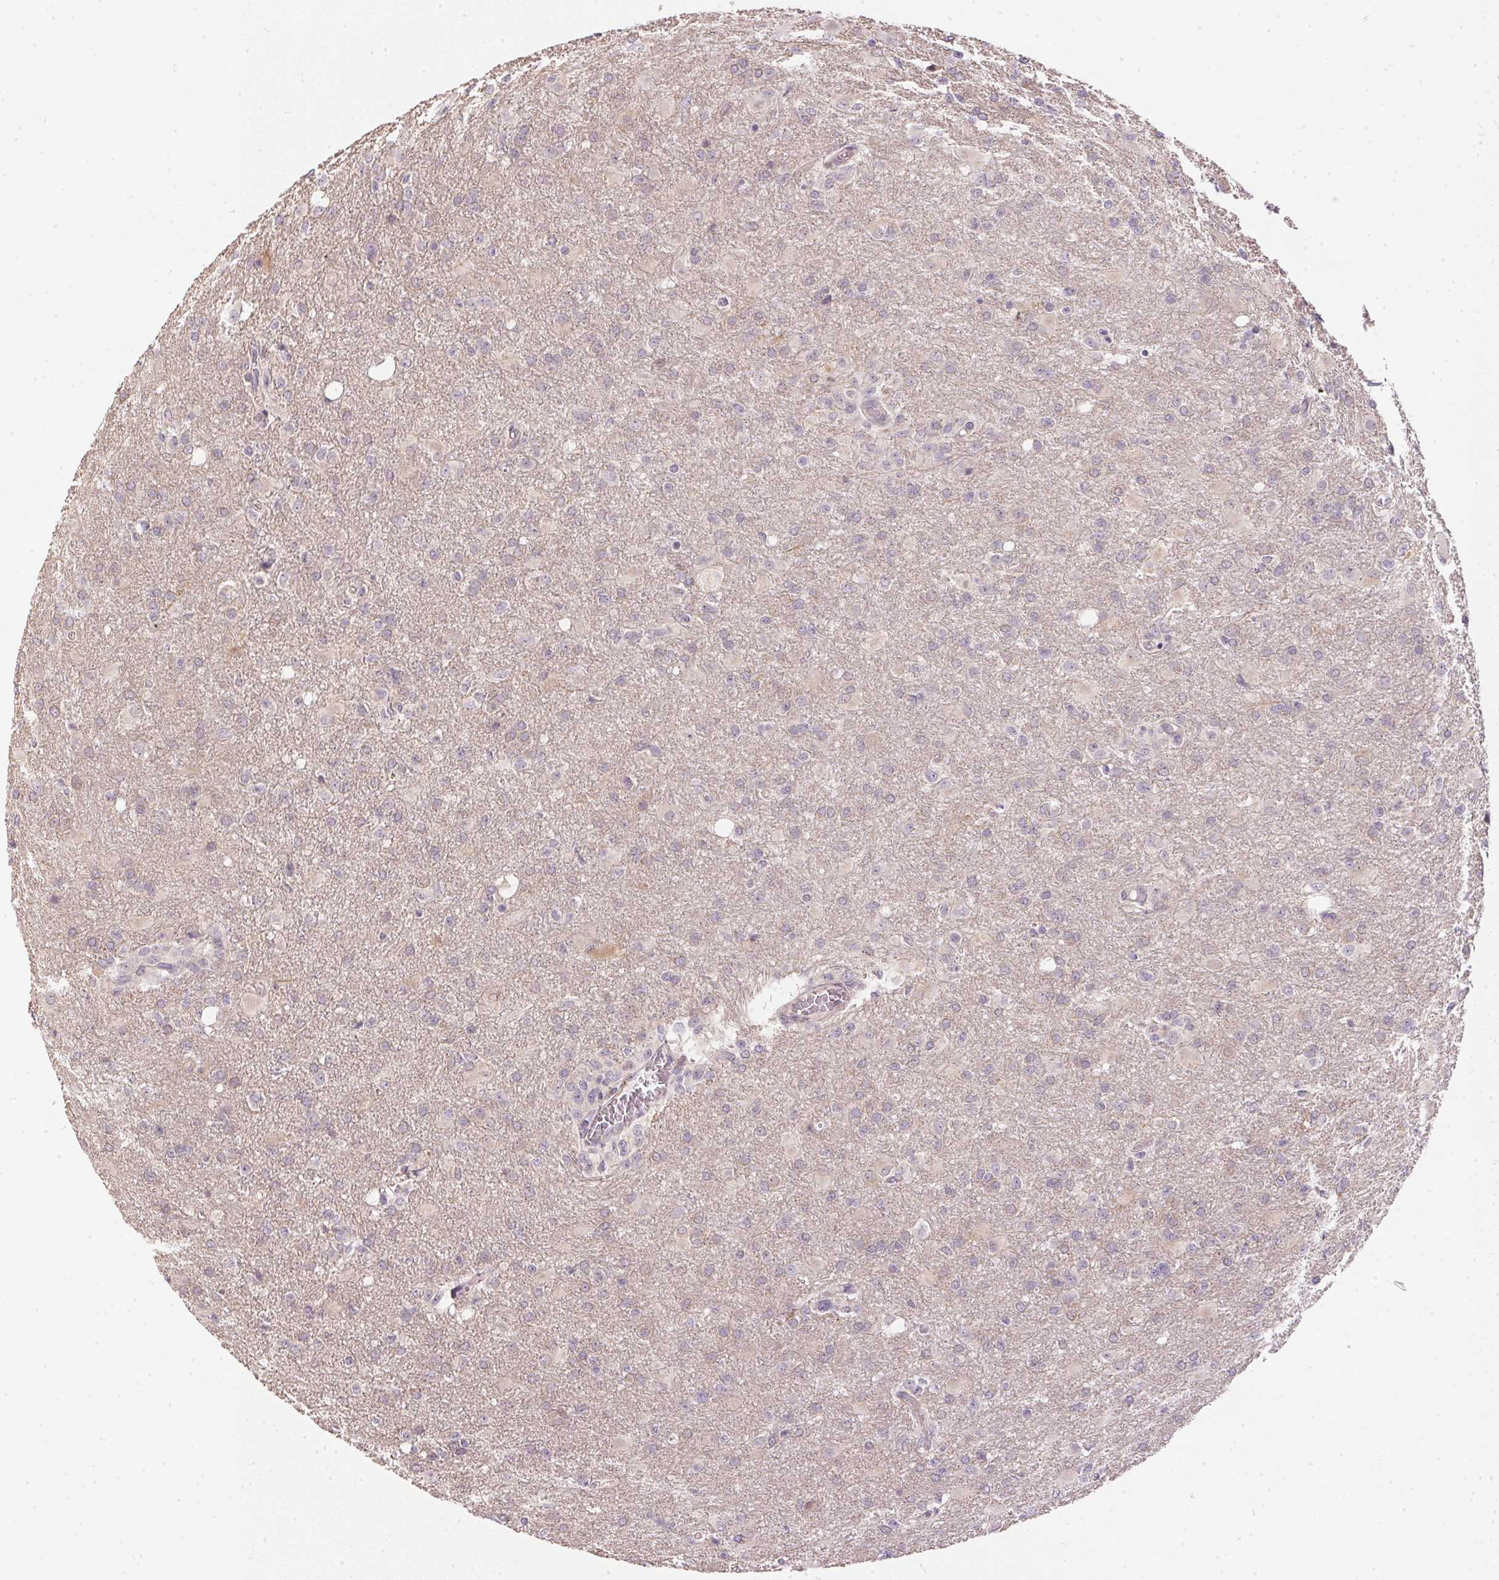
{"staining": {"intensity": "negative", "quantity": "none", "location": "none"}, "tissue": "glioma", "cell_type": "Tumor cells", "image_type": "cancer", "snomed": [{"axis": "morphology", "description": "Glioma, malignant, High grade"}, {"axis": "topography", "description": "Brain"}], "caption": "This is an IHC histopathology image of human glioma. There is no expression in tumor cells.", "gene": "TTC23L", "patient": {"sex": "male", "age": 68}}